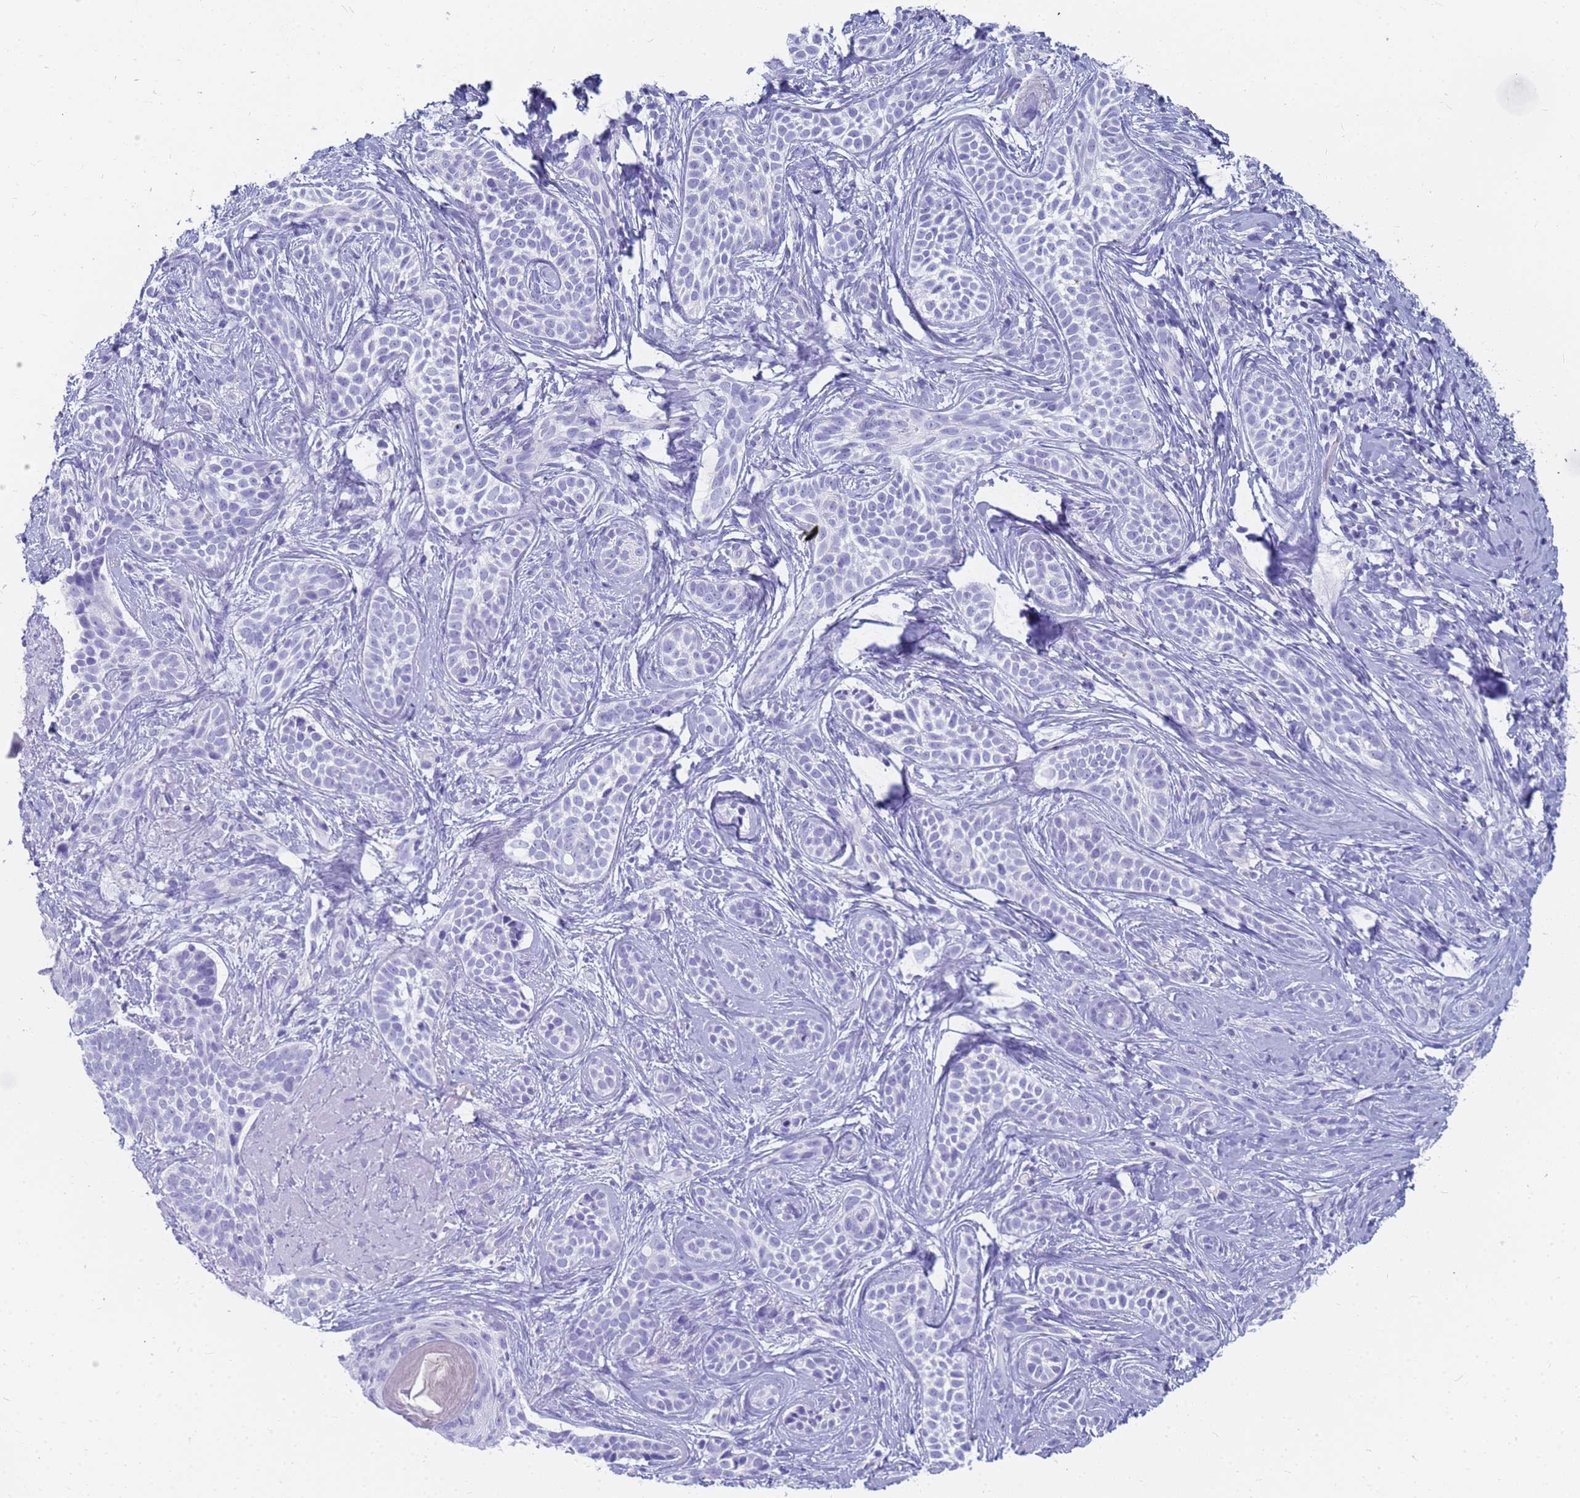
{"staining": {"intensity": "negative", "quantity": "none", "location": "none"}, "tissue": "skin cancer", "cell_type": "Tumor cells", "image_type": "cancer", "snomed": [{"axis": "morphology", "description": "Basal cell carcinoma"}, {"axis": "topography", "description": "Skin"}], "caption": "Tumor cells are negative for brown protein staining in basal cell carcinoma (skin).", "gene": "RNASE2", "patient": {"sex": "male", "age": 71}}